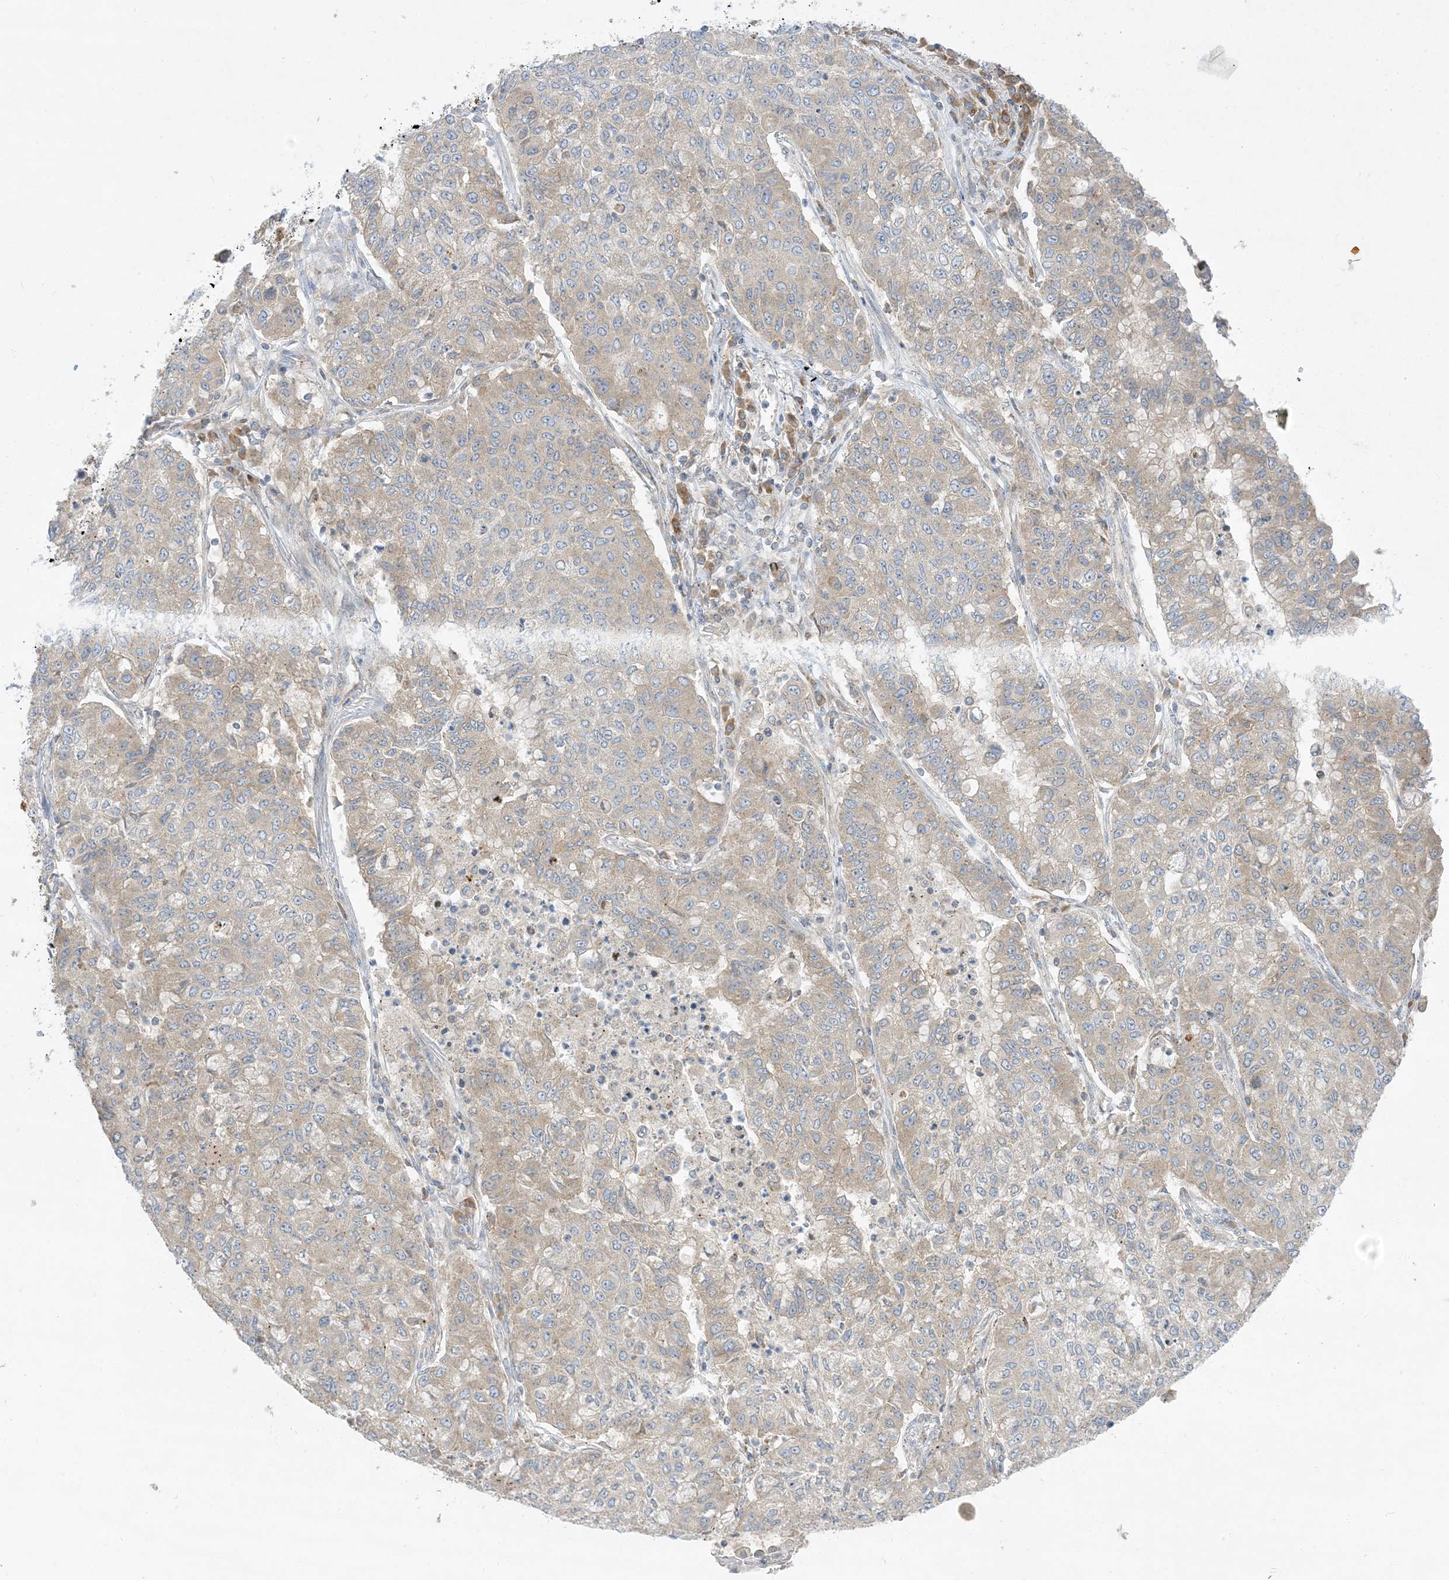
{"staining": {"intensity": "weak", "quantity": ">75%", "location": "cytoplasmic/membranous"}, "tissue": "lung cancer", "cell_type": "Tumor cells", "image_type": "cancer", "snomed": [{"axis": "morphology", "description": "Squamous cell carcinoma, NOS"}, {"axis": "topography", "description": "Lung"}], "caption": "A photomicrograph of human lung squamous cell carcinoma stained for a protein demonstrates weak cytoplasmic/membranous brown staining in tumor cells.", "gene": "RPP40", "patient": {"sex": "male", "age": 74}}